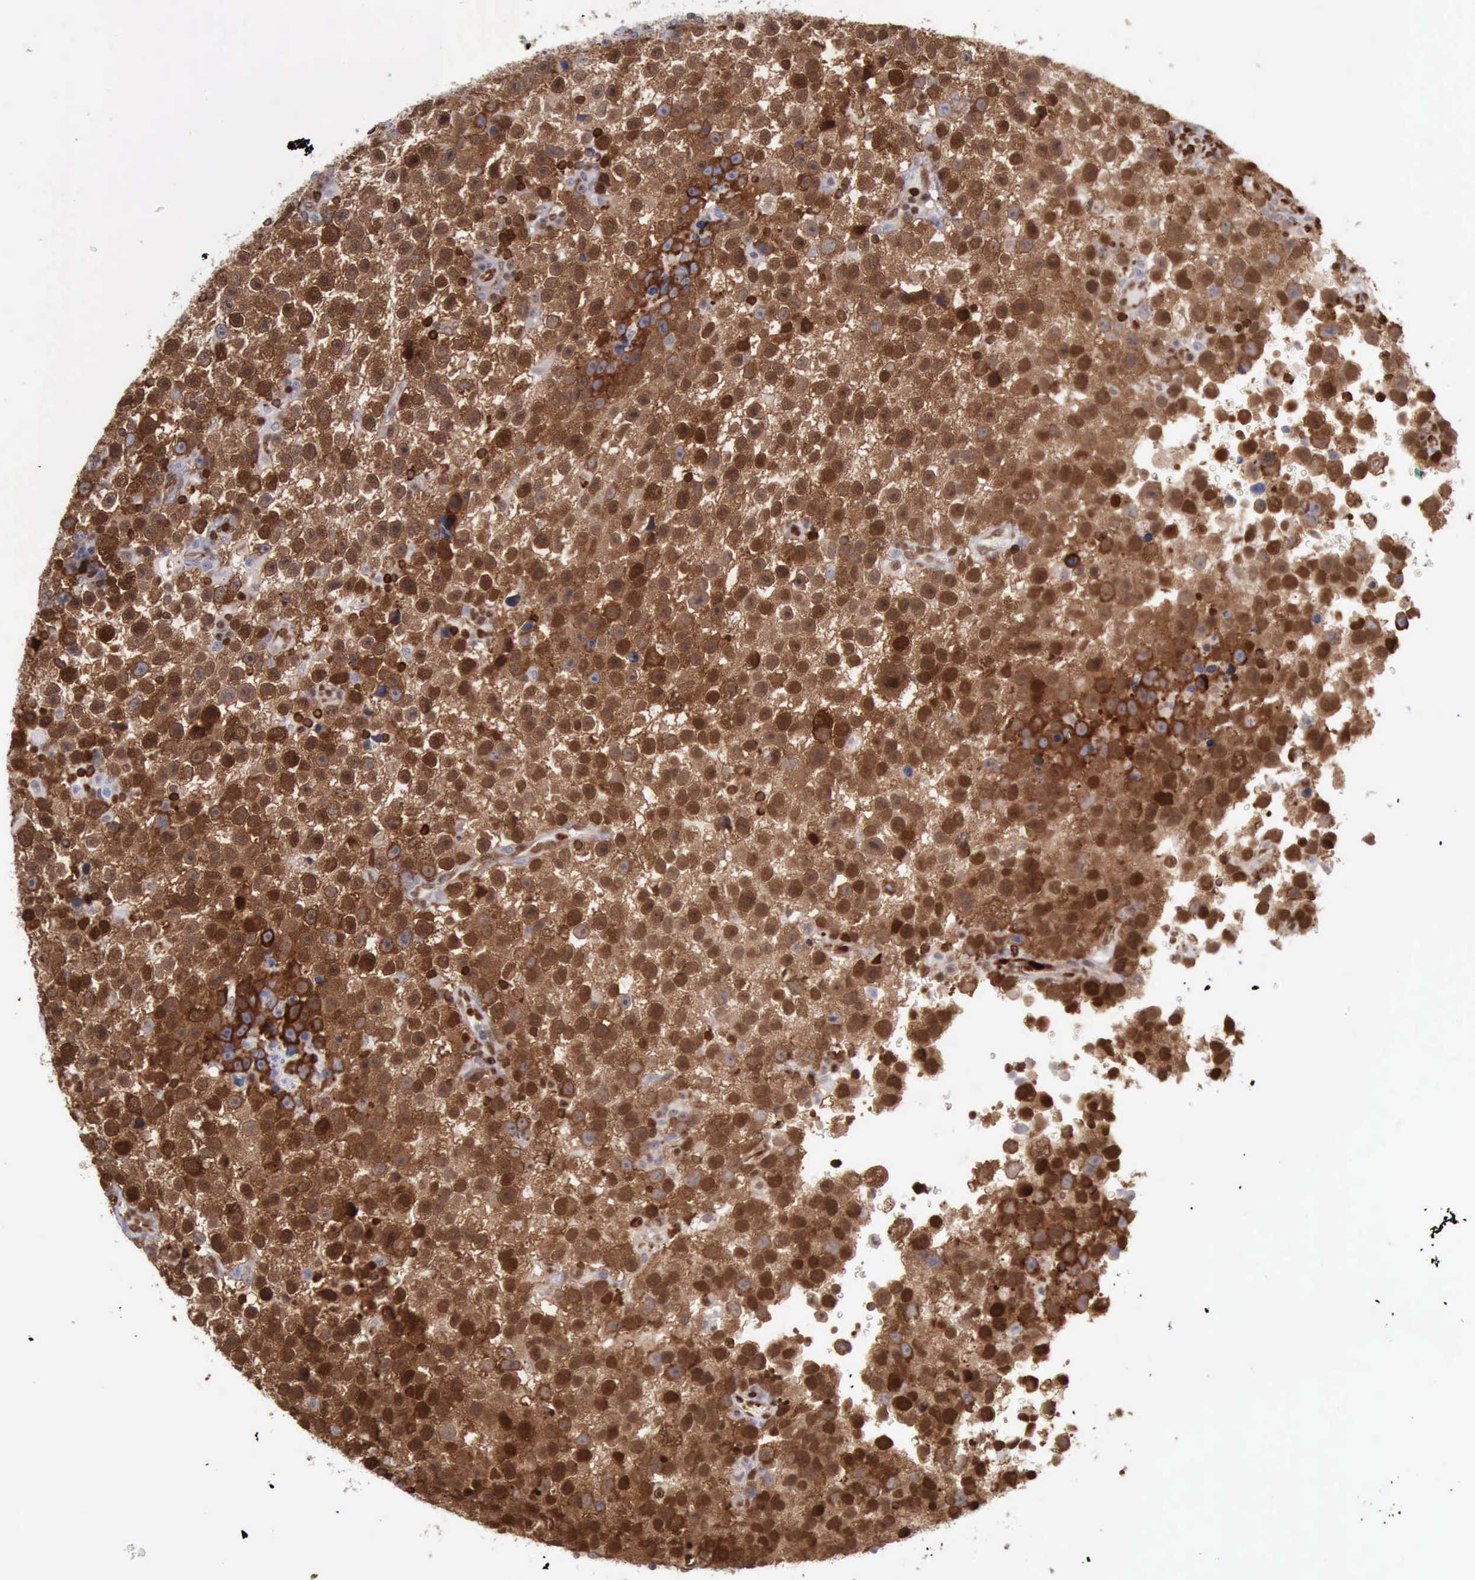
{"staining": {"intensity": "strong", "quantity": ">75%", "location": "cytoplasmic/membranous,nuclear"}, "tissue": "testis cancer", "cell_type": "Tumor cells", "image_type": "cancer", "snomed": [{"axis": "morphology", "description": "Seminoma, NOS"}, {"axis": "topography", "description": "Testis"}], "caption": "Immunohistochemical staining of human testis seminoma demonstrates high levels of strong cytoplasmic/membranous and nuclear protein positivity in approximately >75% of tumor cells. The staining is performed using DAB (3,3'-diaminobenzidine) brown chromogen to label protein expression. The nuclei are counter-stained blue using hematoxylin.", "gene": "PDCD4", "patient": {"sex": "male", "age": 33}}